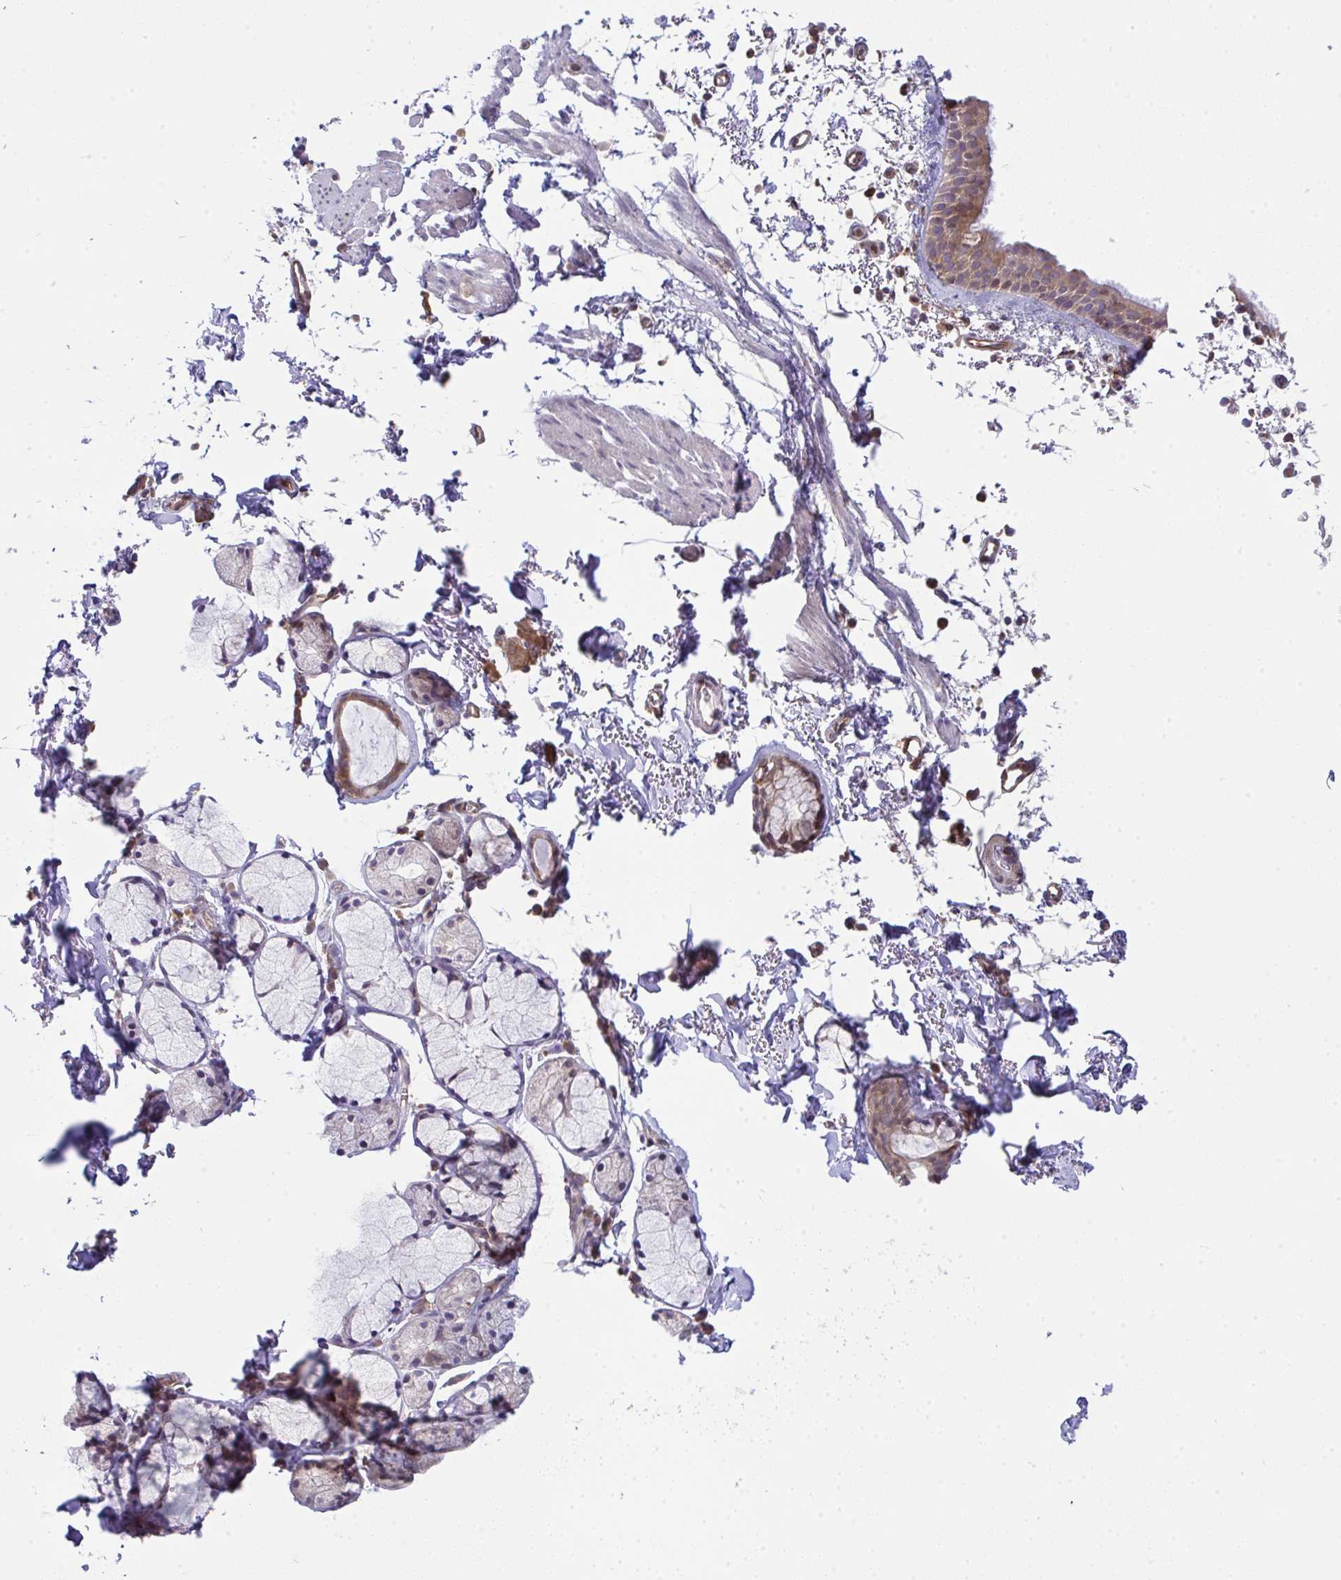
{"staining": {"intensity": "moderate", "quantity": ">75%", "location": "cytoplasmic/membranous"}, "tissue": "bronchus", "cell_type": "Respiratory epithelial cells", "image_type": "normal", "snomed": [{"axis": "morphology", "description": "Normal tissue, NOS"}, {"axis": "topography", "description": "Cartilage tissue"}, {"axis": "topography", "description": "Bronchus"}, {"axis": "topography", "description": "Peripheral nerve tissue"}], "caption": "Protein staining of unremarkable bronchus displays moderate cytoplasmic/membranous staining in about >75% of respiratory epithelial cells. Immunohistochemistry (ihc) stains the protein in brown and the nuclei are stained blue.", "gene": "ALDH16A1", "patient": {"sex": "female", "age": 59}}